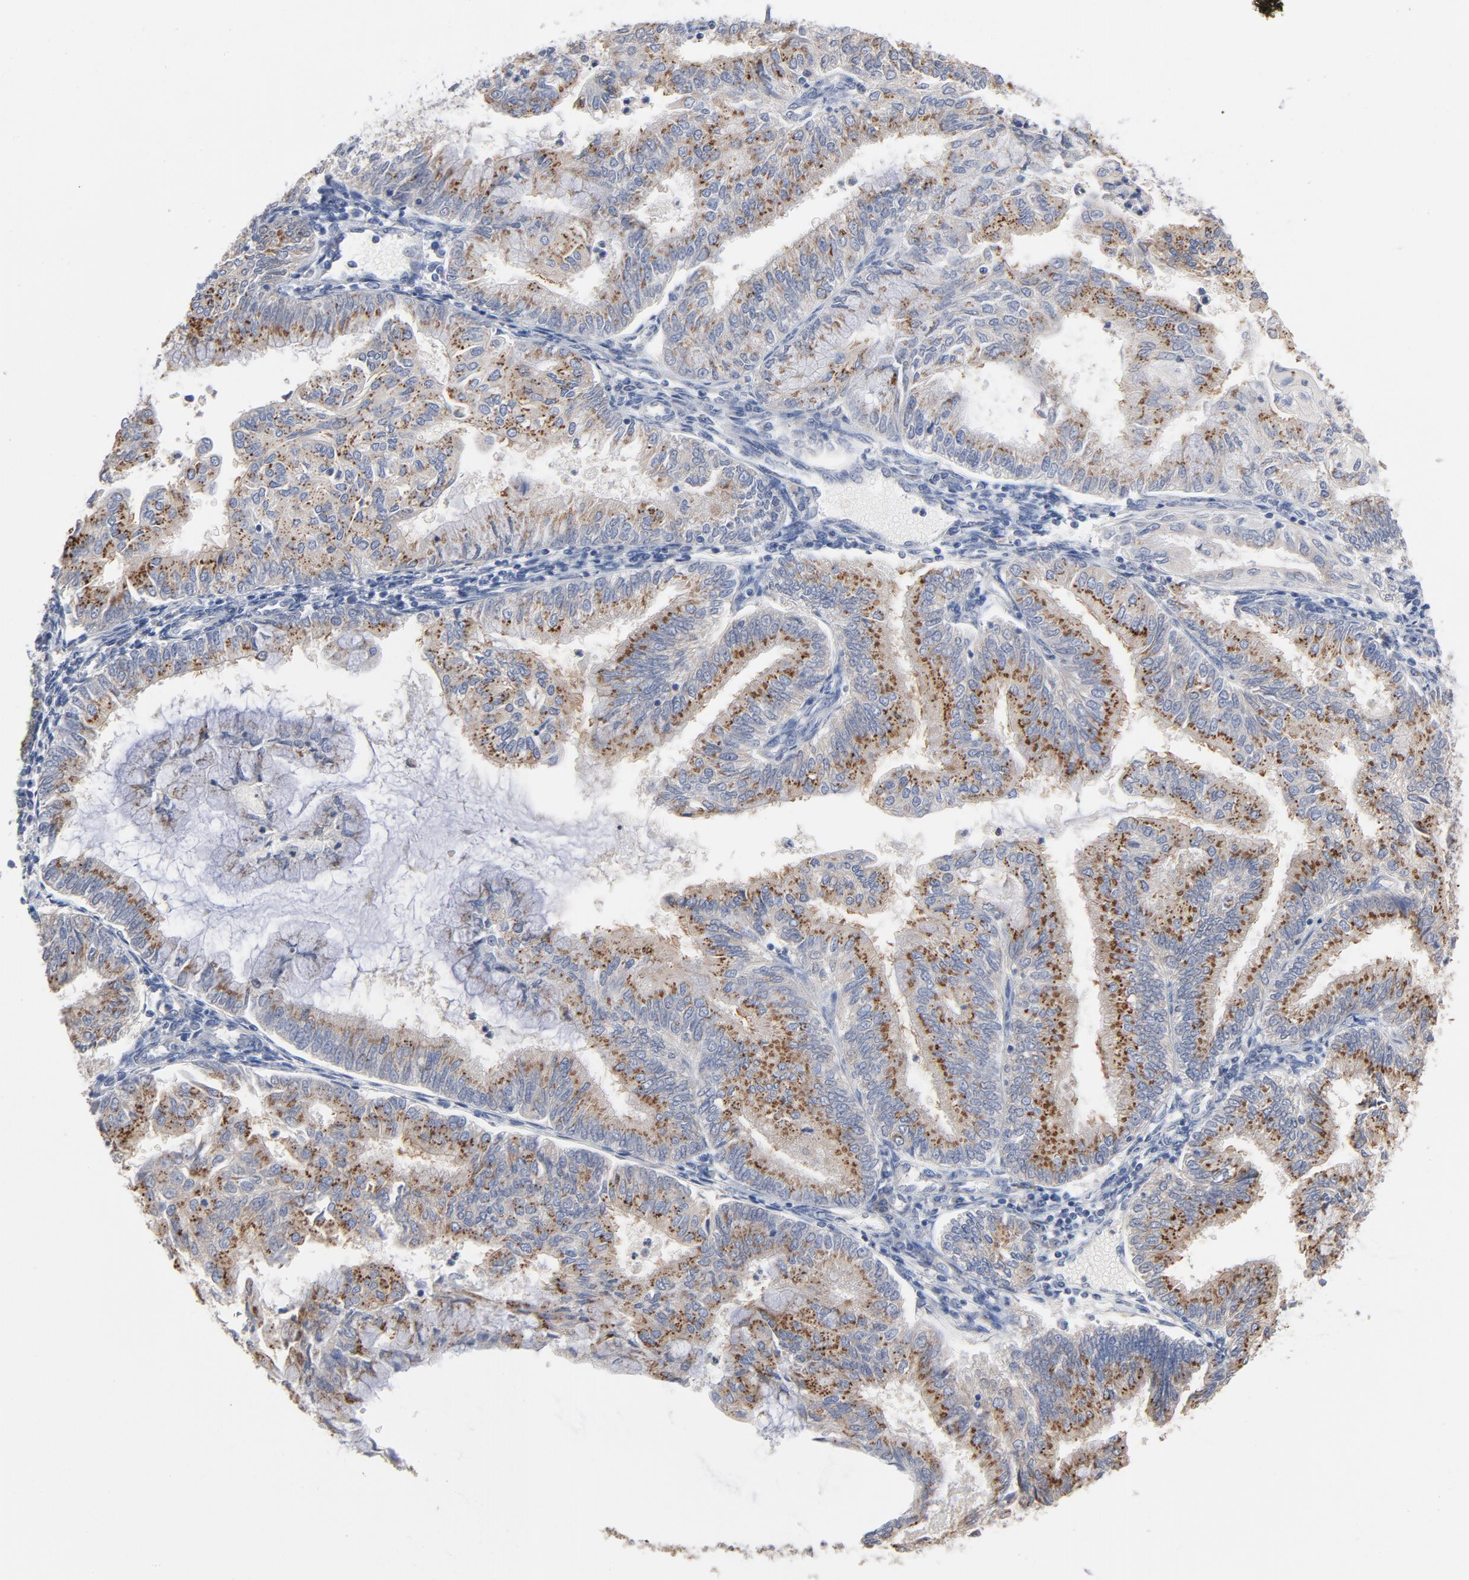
{"staining": {"intensity": "moderate", "quantity": ">75%", "location": "cytoplasmic/membranous"}, "tissue": "endometrial cancer", "cell_type": "Tumor cells", "image_type": "cancer", "snomed": [{"axis": "morphology", "description": "Adenocarcinoma, NOS"}, {"axis": "topography", "description": "Endometrium"}], "caption": "This is a histology image of IHC staining of endometrial adenocarcinoma, which shows moderate staining in the cytoplasmic/membranous of tumor cells.", "gene": "AK7", "patient": {"sex": "female", "age": 59}}